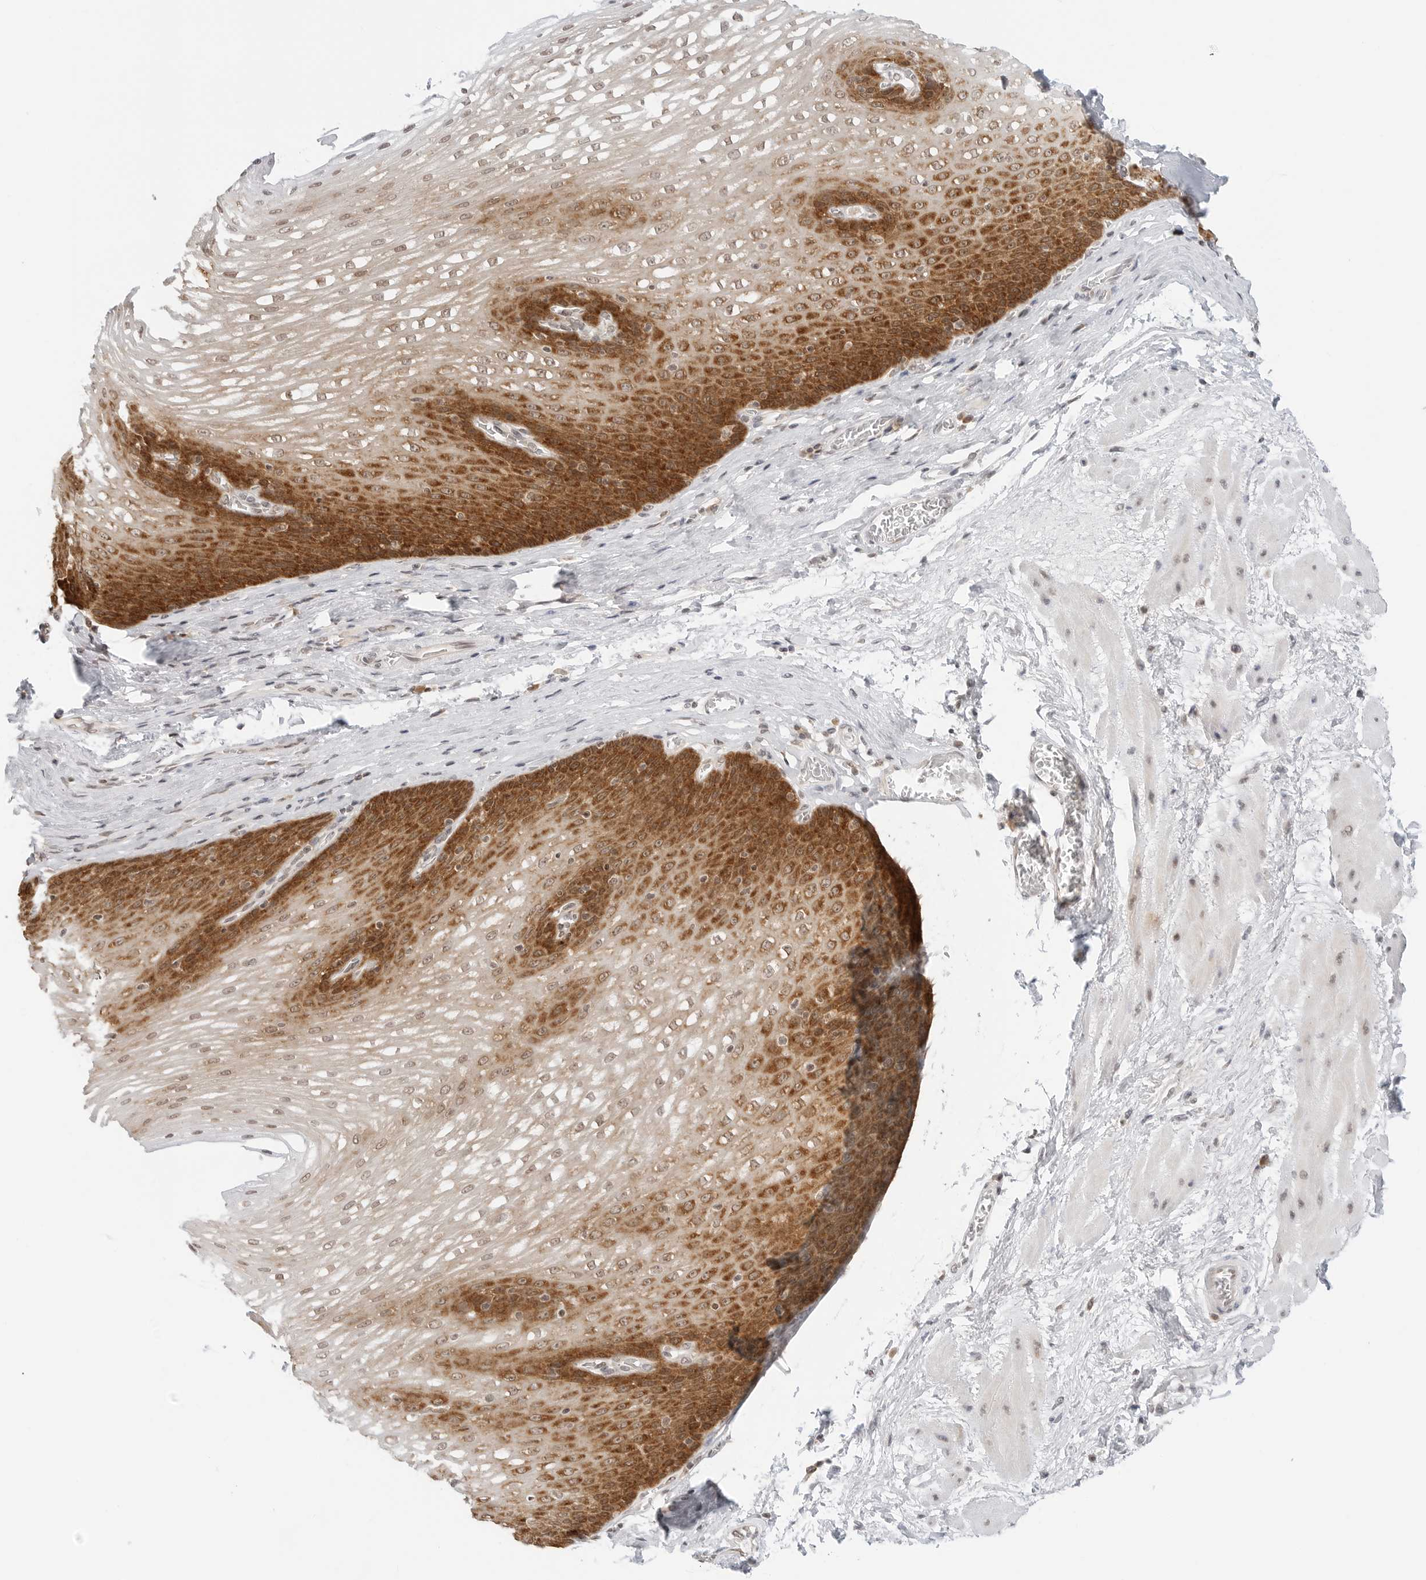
{"staining": {"intensity": "strong", "quantity": ">75%", "location": "cytoplasmic/membranous,nuclear"}, "tissue": "esophagus", "cell_type": "Squamous epithelial cells", "image_type": "normal", "snomed": [{"axis": "morphology", "description": "Normal tissue, NOS"}, {"axis": "topography", "description": "Esophagus"}], "caption": "IHC (DAB (3,3'-diaminobenzidine)) staining of unremarkable human esophagus displays strong cytoplasmic/membranous,nuclear protein positivity in about >75% of squamous epithelial cells. (DAB IHC with brightfield microscopy, high magnification).", "gene": "METAP1", "patient": {"sex": "male", "age": 48}}